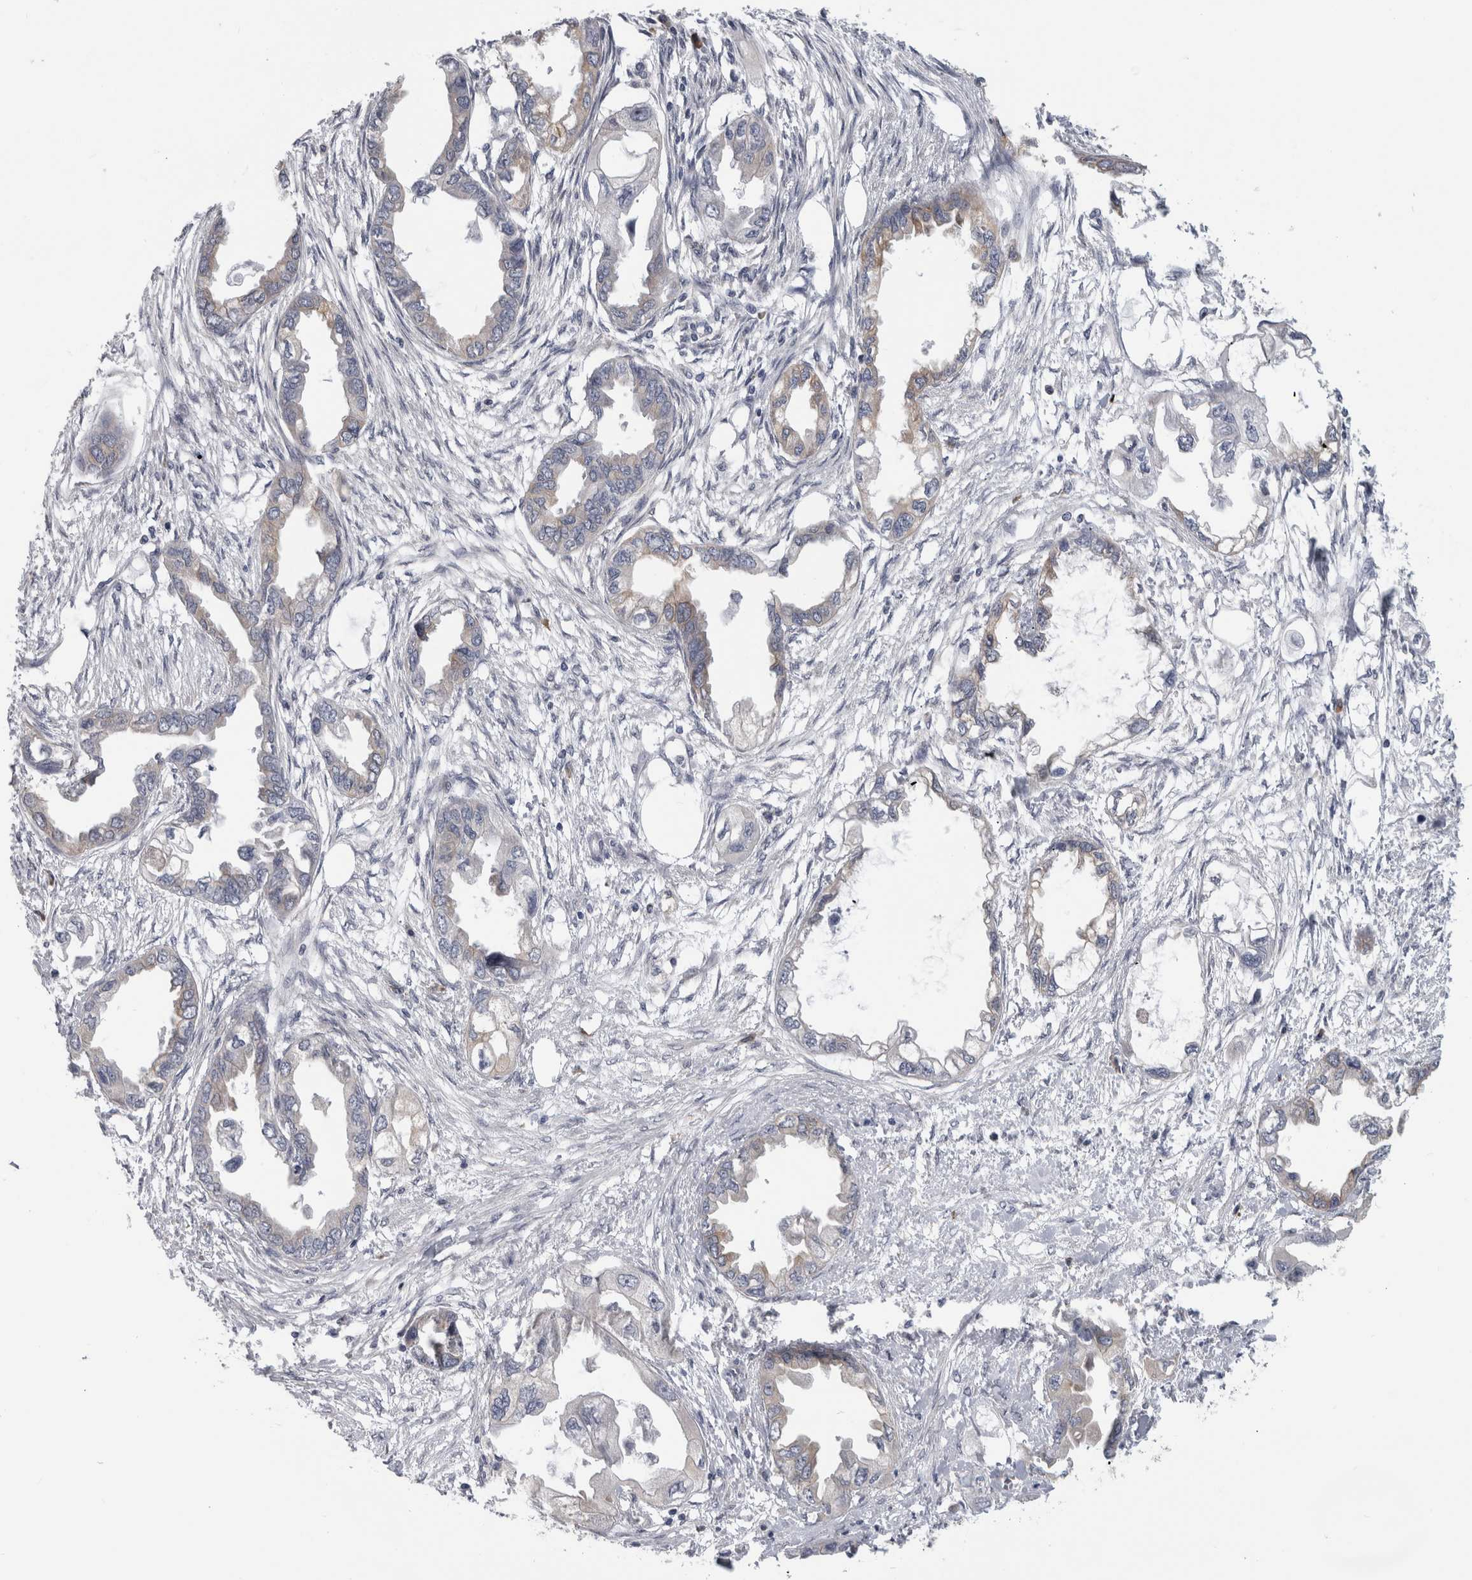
{"staining": {"intensity": "negative", "quantity": "none", "location": "none"}, "tissue": "endometrial cancer", "cell_type": "Tumor cells", "image_type": "cancer", "snomed": [{"axis": "morphology", "description": "Adenocarcinoma, NOS"}, {"axis": "morphology", "description": "Adenocarcinoma, metastatic, NOS"}, {"axis": "topography", "description": "Adipose tissue"}, {"axis": "topography", "description": "Endometrium"}], "caption": "Protein analysis of metastatic adenocarcinoma (endometrial) exhibits no significant positivity in tumor cells. (DAB (3,3'-diaminobenzidine) immunohistochemistry (IHC) with hematoxylin counter stain).", "gene": "TMEM242", "patient": {"sex": "female", "age": 67}}